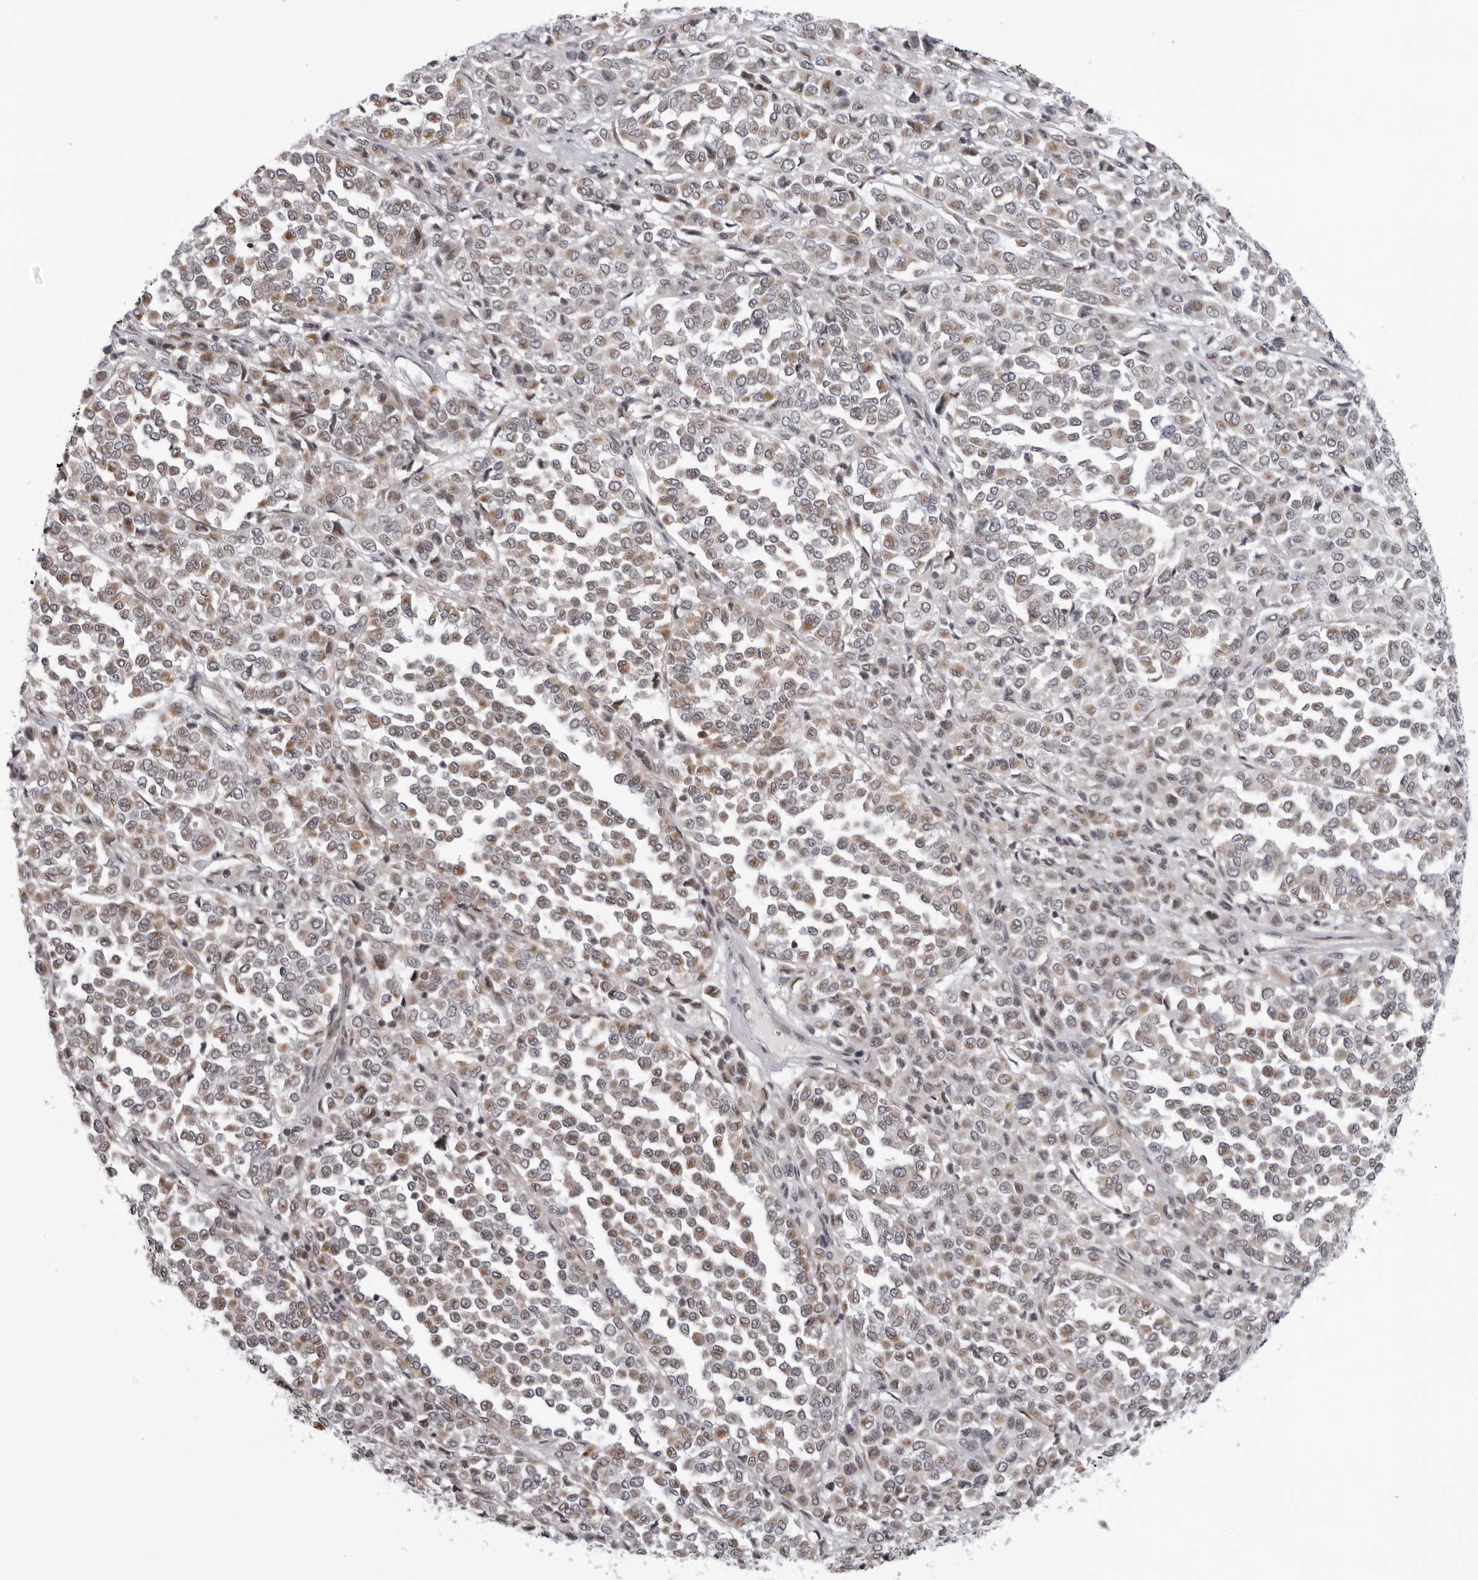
{"staining": {"intensity": "weak", "quantity": ">75%", "location": "cytoplasmic/membranous"}, "tissue": "melanoma", "cell_type": "Tumor cells", "image_type": "cancer", "snomed": [{"axis": "morphology", "description": "Malignant melanoma, Metastatic site"}, {"axis": "topography", "description": "Pancreas"}], "caption": "Weak cytoplasmic/membranous positivity for a protein is present in about >75% of tumor cells of melanoma using immunohistochemistry (IHC).", "gene": "MRPS15", "patient": {"sex": "female", "age": 30}}